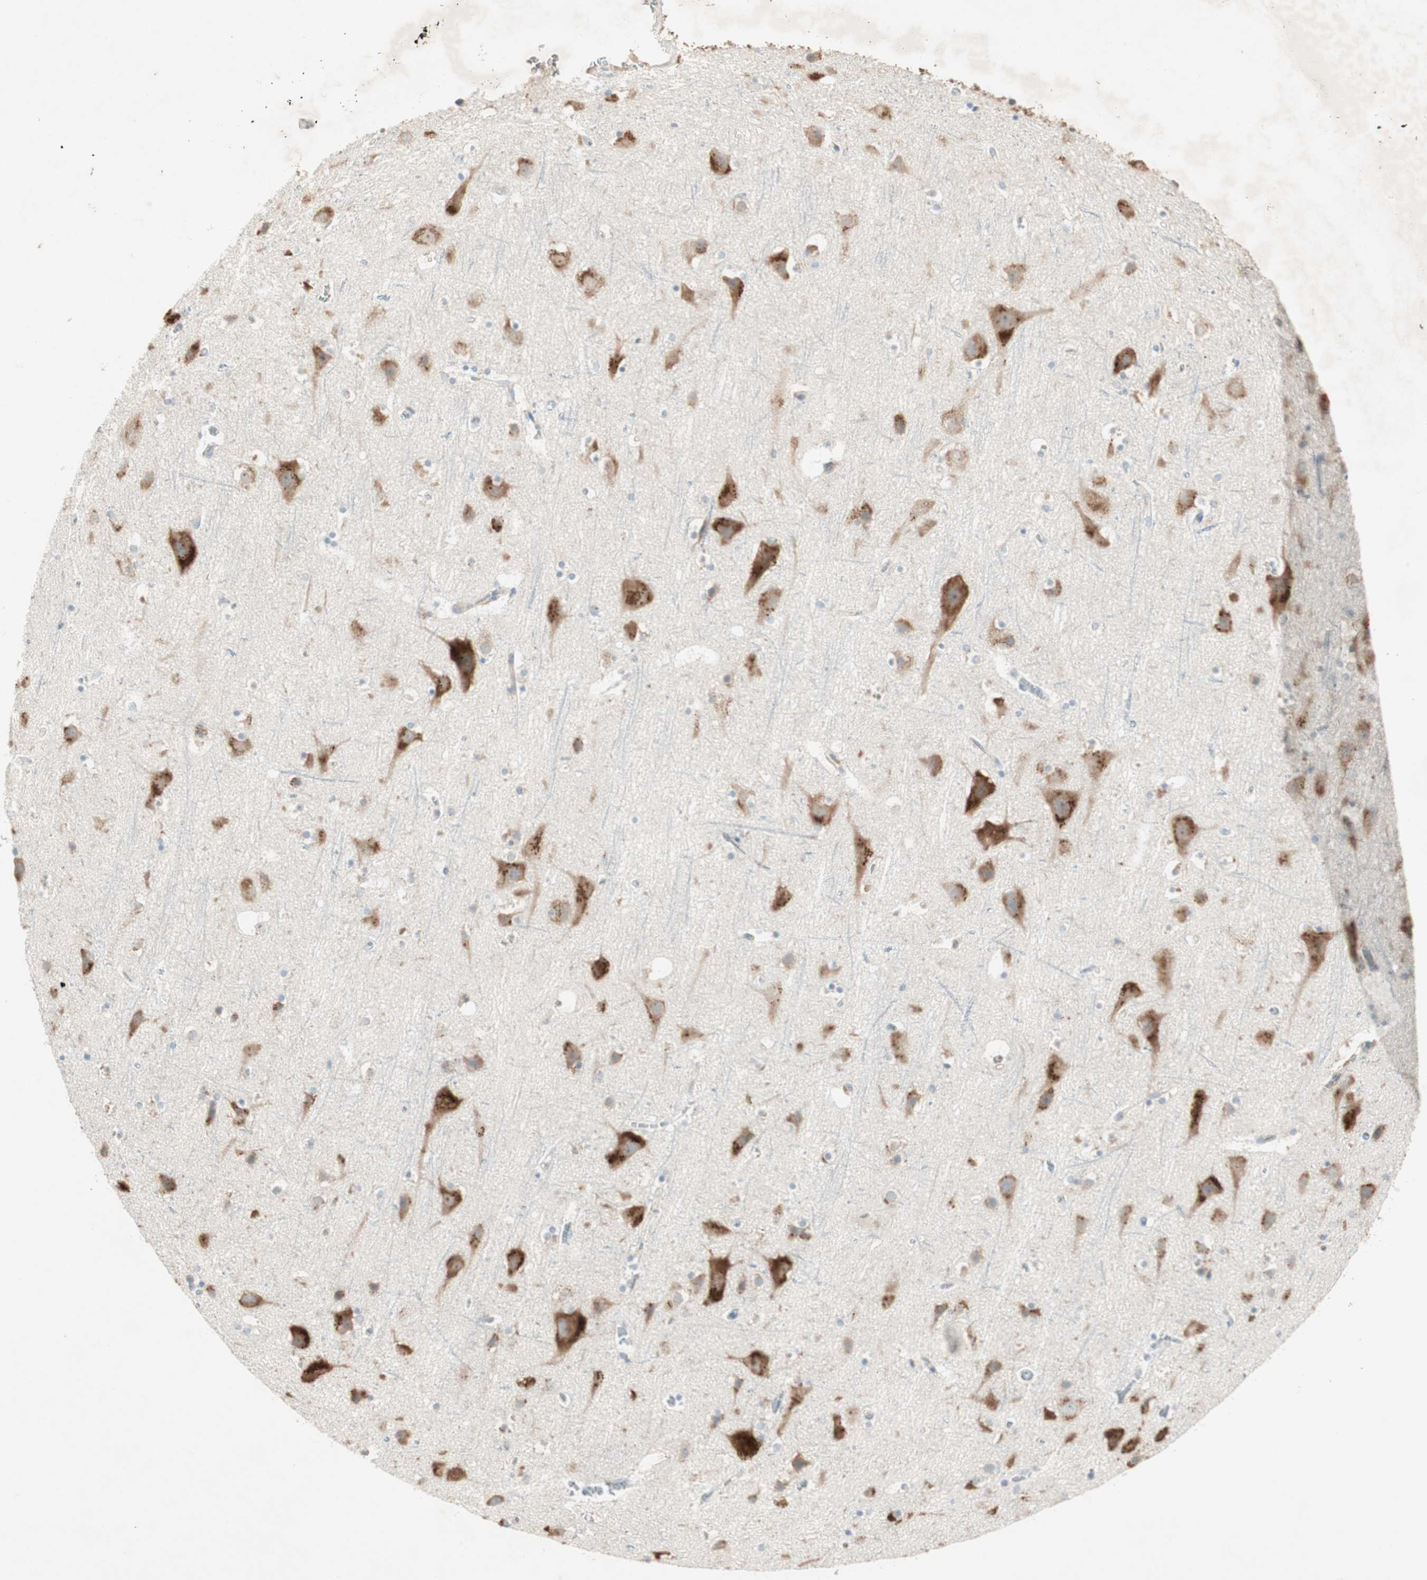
{"staining": {"intensity": "weak", "quantity": "25%-75%", "location": "cytoplasmic/membranous"}, "tissue": "cerebral cortex", "cell_type": "Endothelial cells", "image_type": "normal", "snomed": [{"axis": "morphology", "description": "Normal tissue, NOS"}, {"axis": "topography", "description": "Cerebral cortex"}], "caption": "Immunohistochemical staining of normal cerebral cortex shows weak cytoplasmic/membranous protein positivity in approximately 25%-75% of endothelial cells.", "gene": "RPL23", "patient": {"sex": "male", "age": 45}}